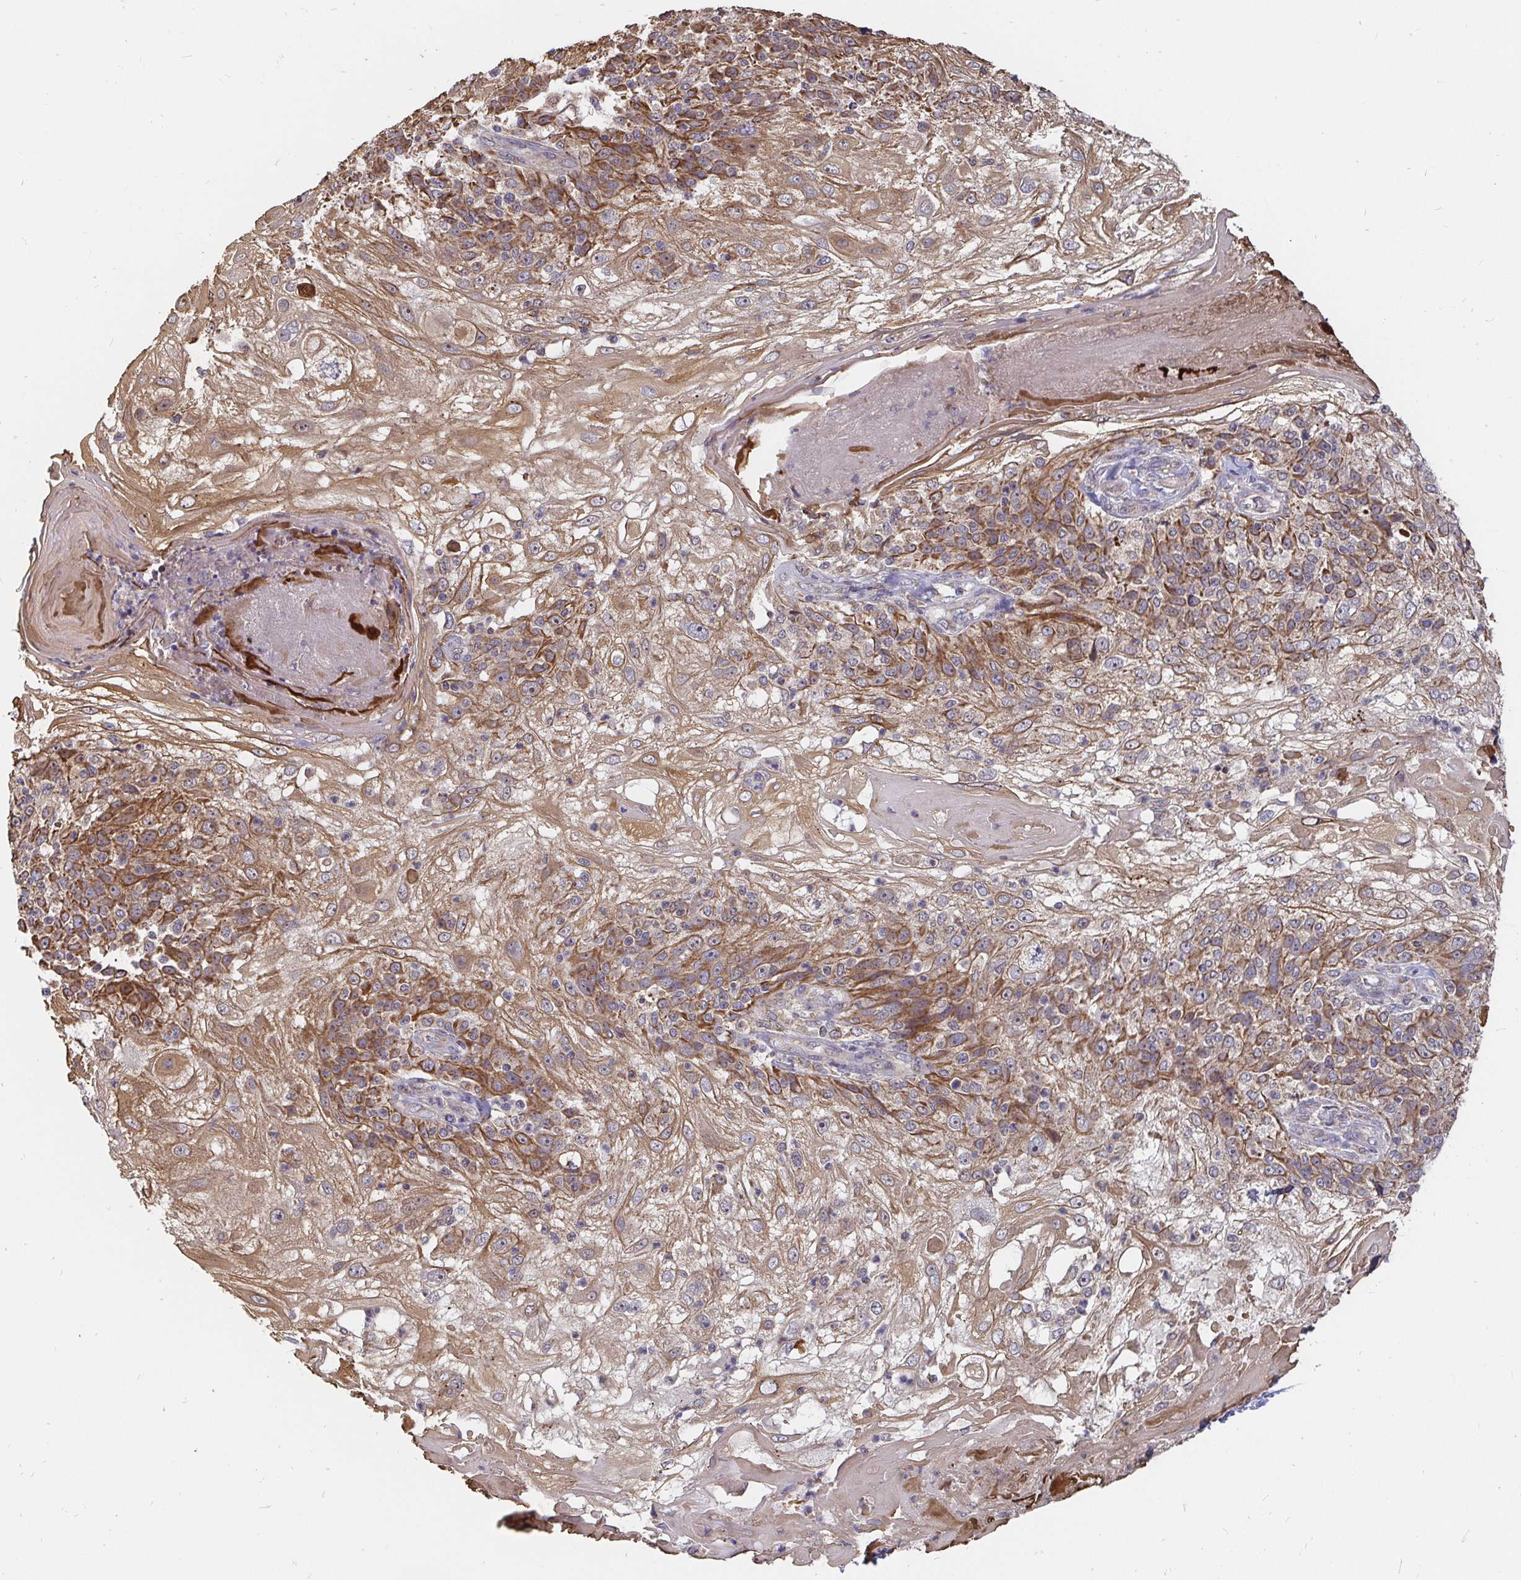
{"staining": {"intensity": "moderate", "quantity": ">75%", "location": "cytoplasmic/membranous"}, "tissue": "skin cancer", "cell_type": "Tumor cells", "image_type": "cancer", "snomed": [{"axis": "morphology", "description": "Normal tissue, NOS"}, {"axis": "morphology", "description": "Squamous cell carcinoma, NOS"}, {"axis": "topography", "description": "Skin"}], "caption": "Immunohistochemistry photomicrograph of neoplastic tissue: skin cancer stained using immunohistochemistry (IHC) reveals medium levels of moderate protein expression localized specifically in the cytoplasmic/membranous of tumor cells, appearing as a cytoplasmic/membranous brown color.", "gene": "PDF", "patient": {"sex": "female", "age": 83}}